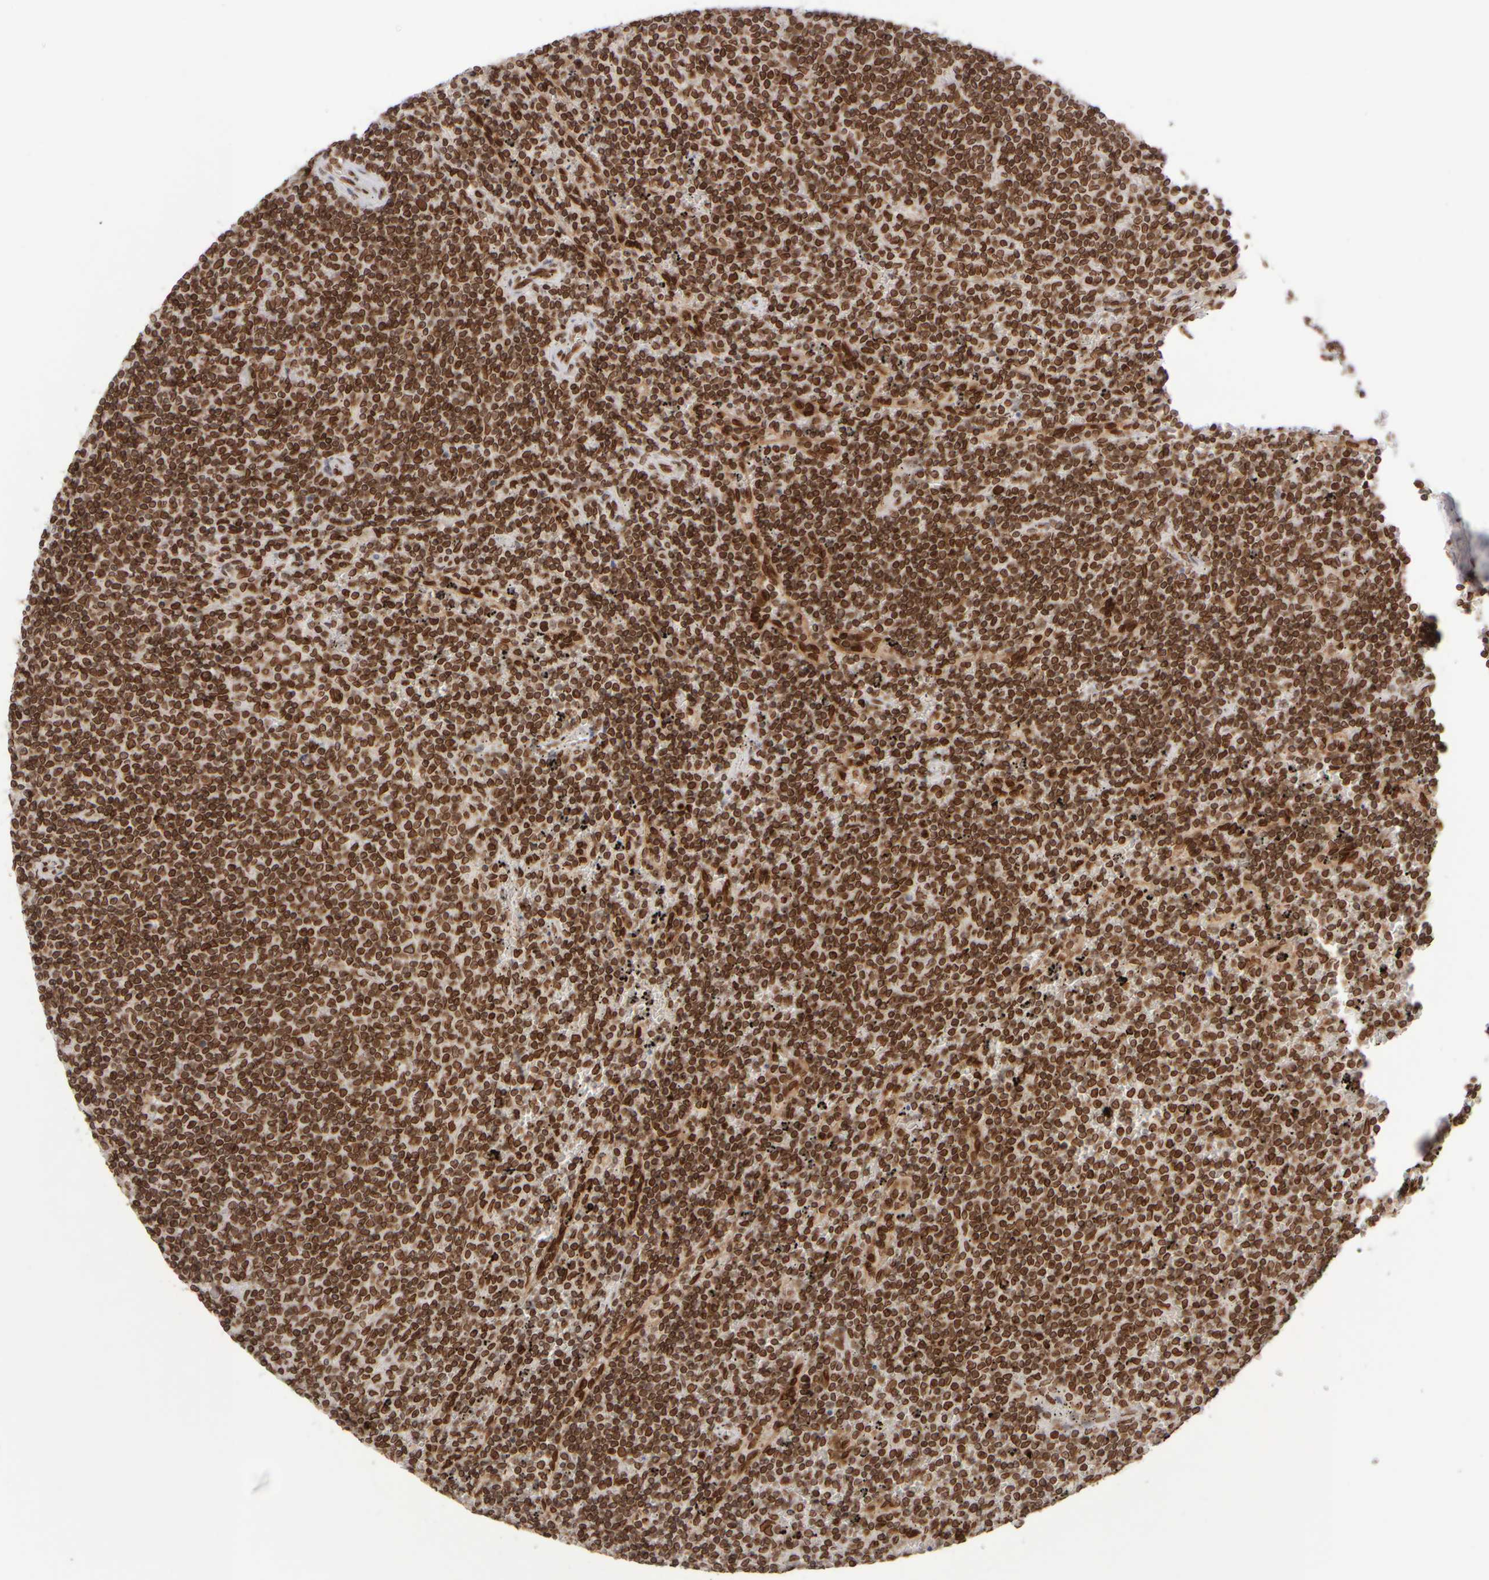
{"staining": {"intensity": "strong", "quantity": ">75%", "location": "cytoplasmic/membranous,nuclear"}, "tissue": "lymphoma", "cell_type": "Tumor cells", "image_type": "cancer", "snomed": [{"axis": "morphology", "description": "Malignant lymphoma, non-Hodgkin's type, Low grade"}, {"axis": "topography", "description": "Spleen"}], "caption": "High-power microscopy captured an immunohistochemistry (IHC) photomicrograph of lymphoma, revealing strong cytoplasmic/membranous and nuclear staining in about >75% of tumor cells. The staining is performed using DAB brown chromogen to label protein expression. The nuclei are counter-stained blue using hematoxylin.", "gene": "ZC3HC1", "patient": {"sex": "female", "age": 50}}